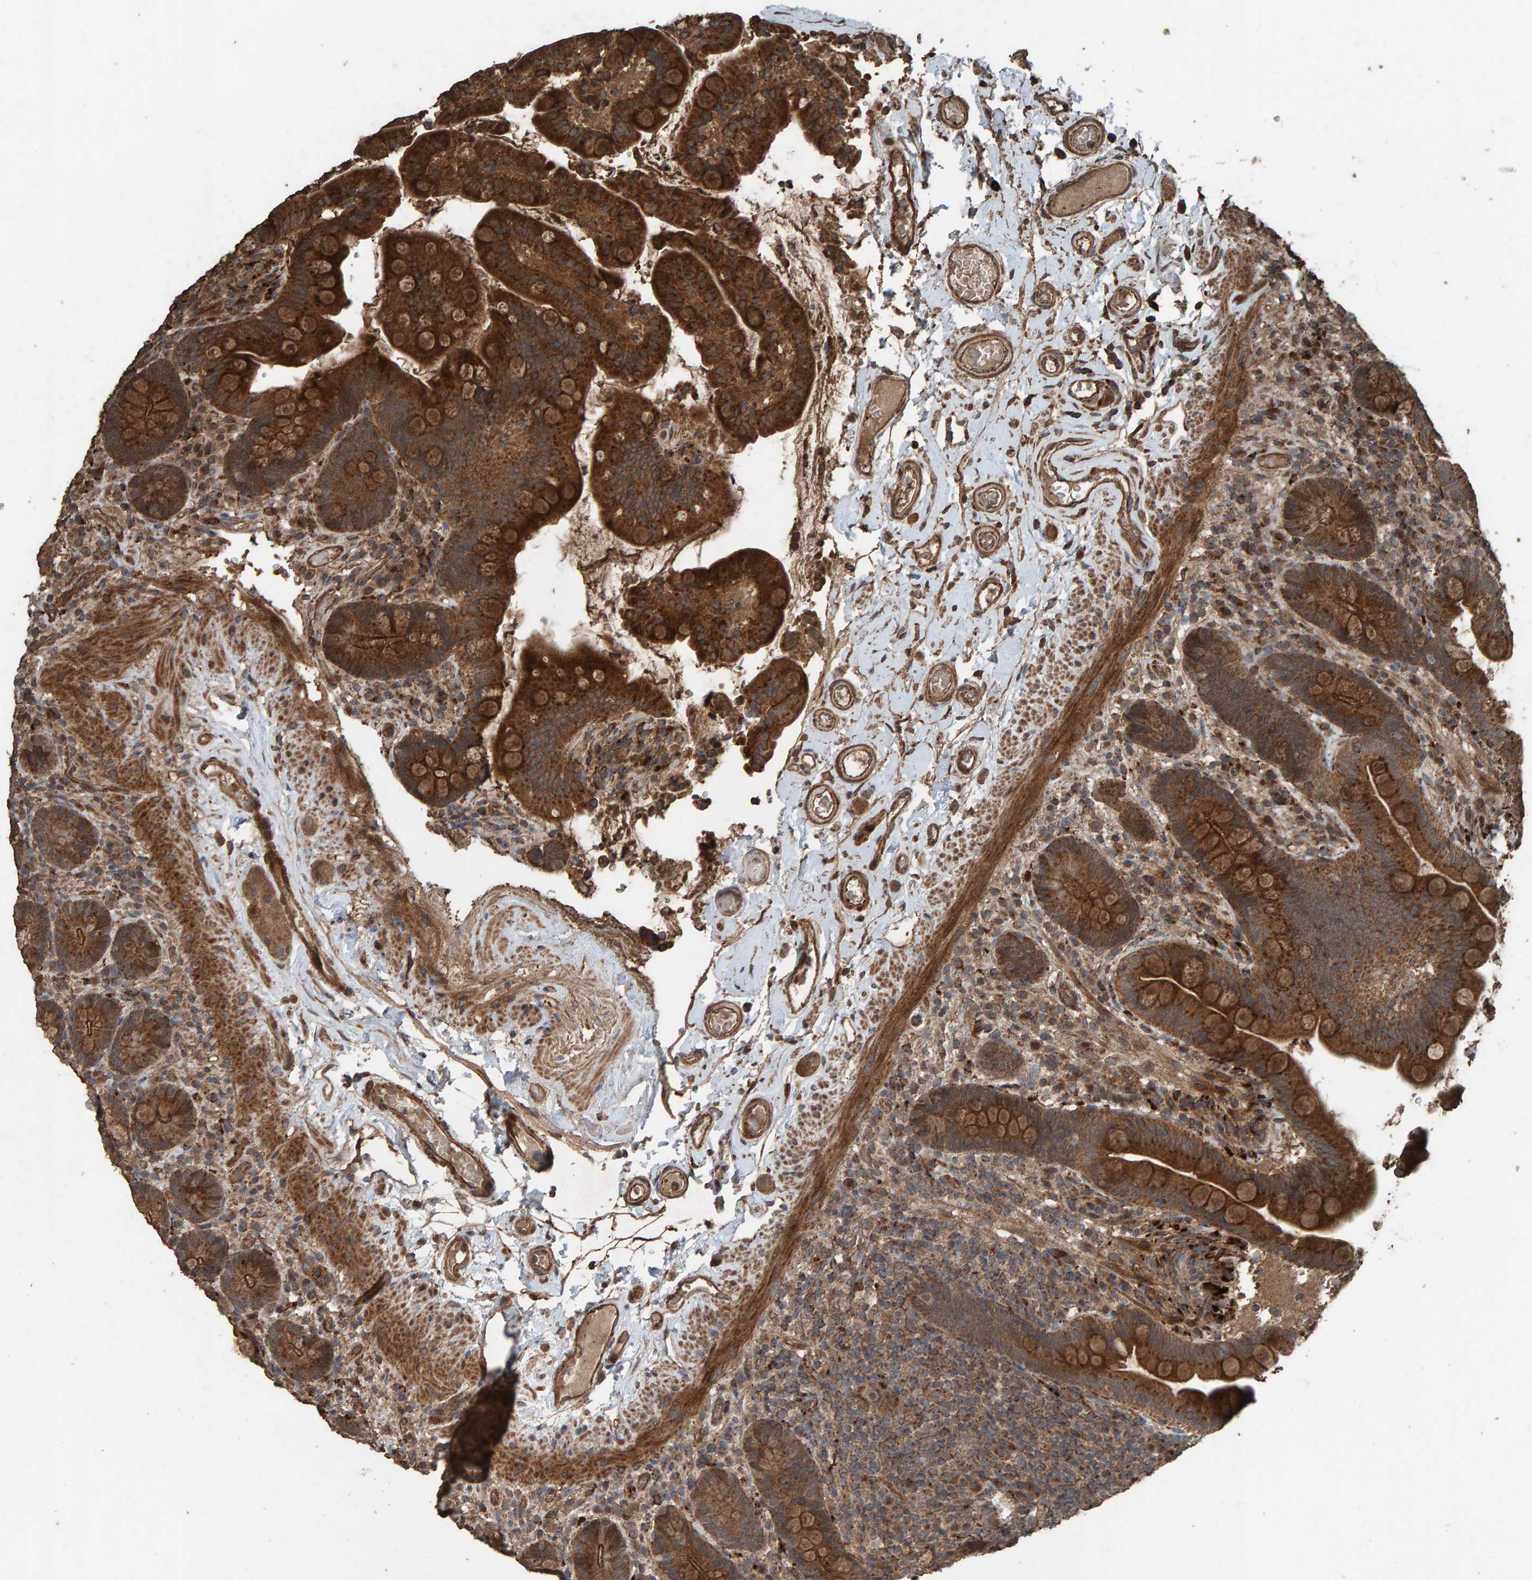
{"staining": {"intensity": "strong", "quantity": ">75%", "location": "cytoplasmic/membranous"}, "tissue": "colon", "cell_type": "Endothelial cells", "image_type": "normal", "snomed": [{"axis": "morphology", "description": "Normal tissue, NOS"}, {"axis": "topography", "description": "Smooth muscle"}, {"axis": "topography", "description": "Colon"}], "caption": "Protein staining demonstrates strong cytoplasmic/membranous positivity in about >75% of endothelial cells in benign colon.", "gene": "DUS1L", "patient": {"sex": "male", "age": 73}}